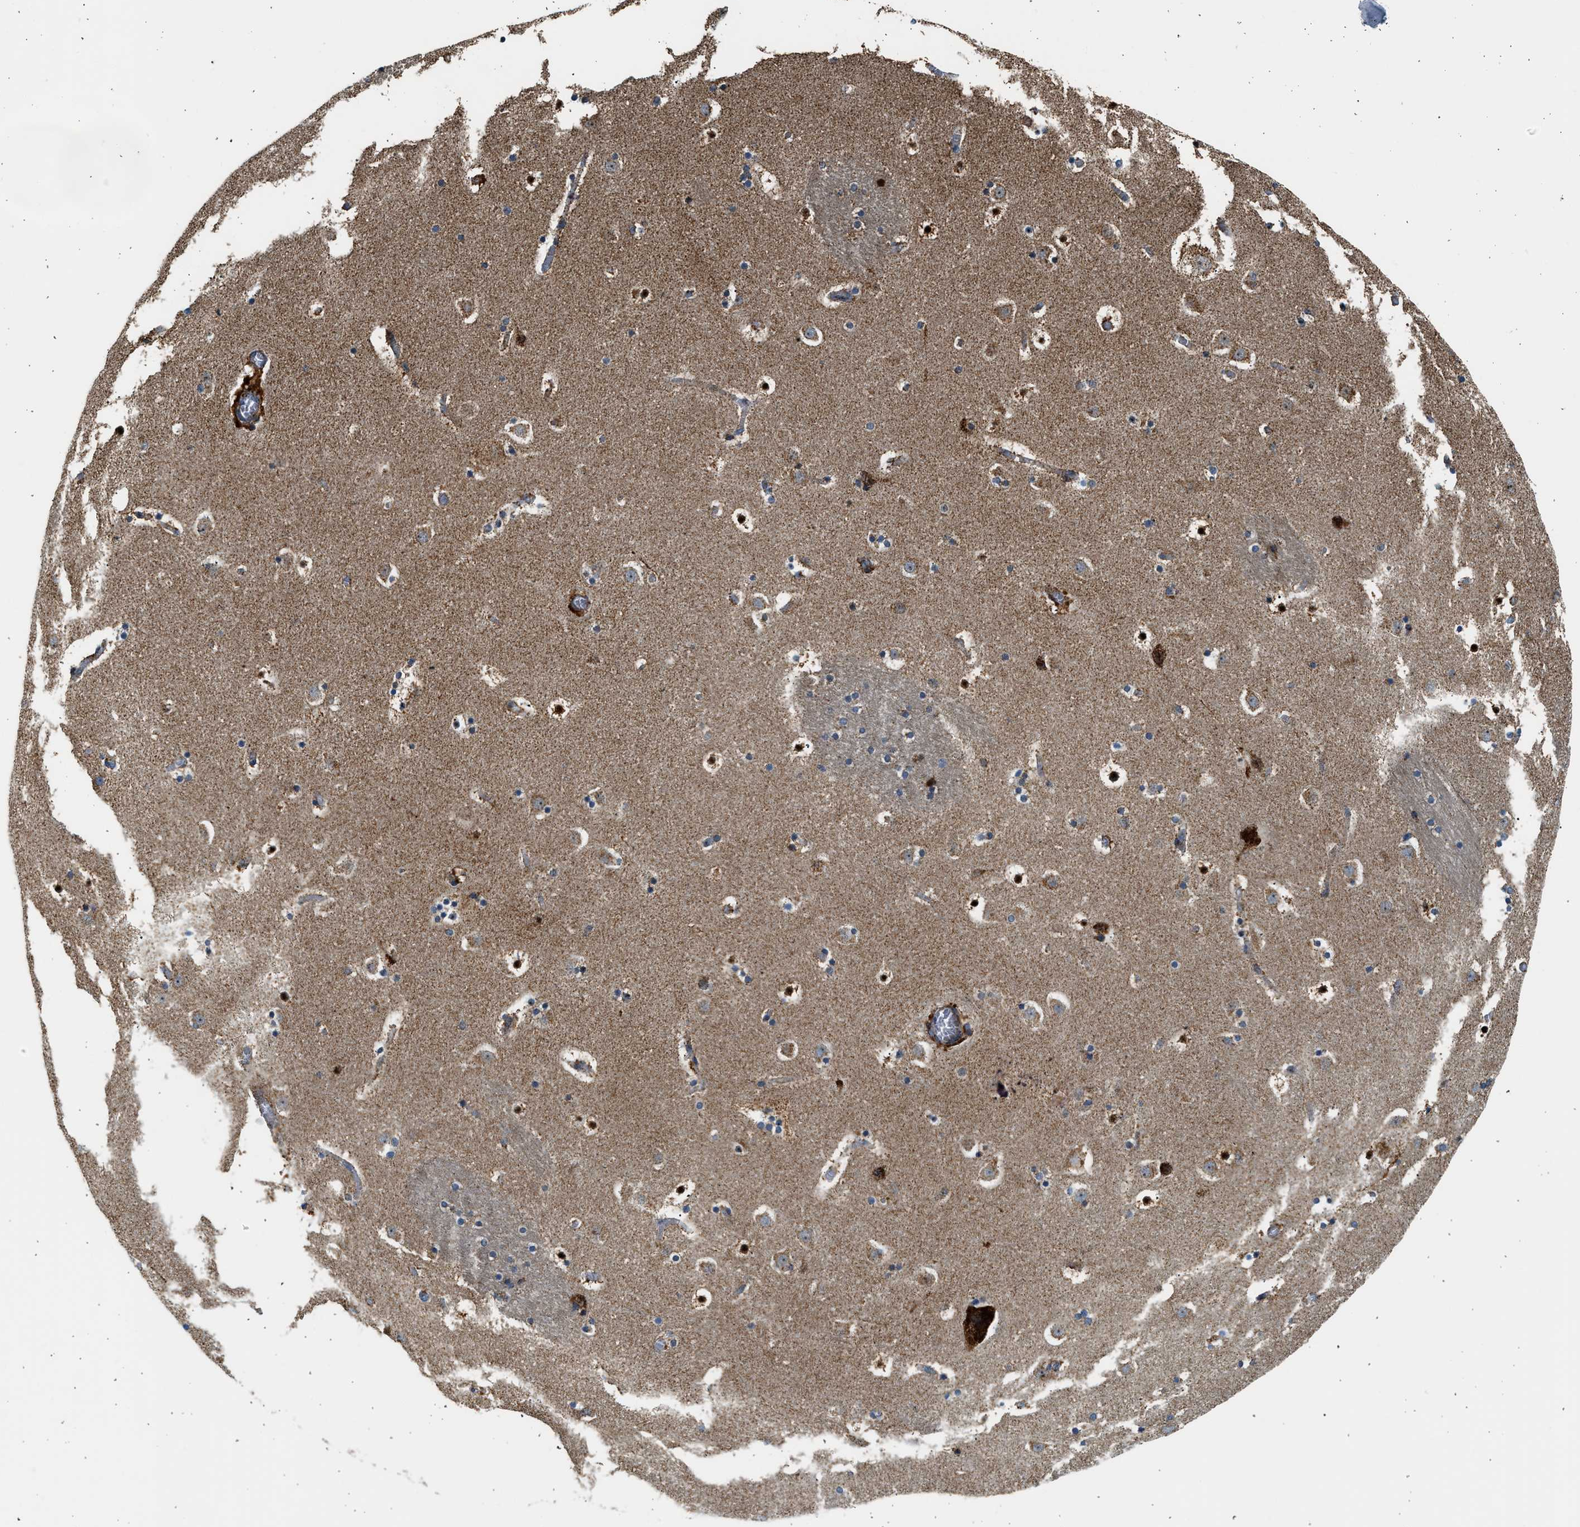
{"staining": {"intensity": "strong", "quantity": "<25%", "location": "cytoplasmic/membranous,nuclear"}, "tissue": "caudate", "cell_type": "Glial cells", "image_type": "normal", "snomed": [{"axis": "morphology", "description": "Normal tissue, NOS"}, {"axis": "topography", "description": "Lateral ventricle wall"}], "caption": "The image demonstrates a brown stain indicating the presence of a protein in the cytoplasmic/membranous,nuclear of glial cells in caudate. The staining was performed using DAB to visualize the protein expression in brown, while the nuclei were stained in blue with hematoxylin (Magnification: 20x).", "gene": "KCNMB3", "patient": {"sex": "male", "age": 45}}